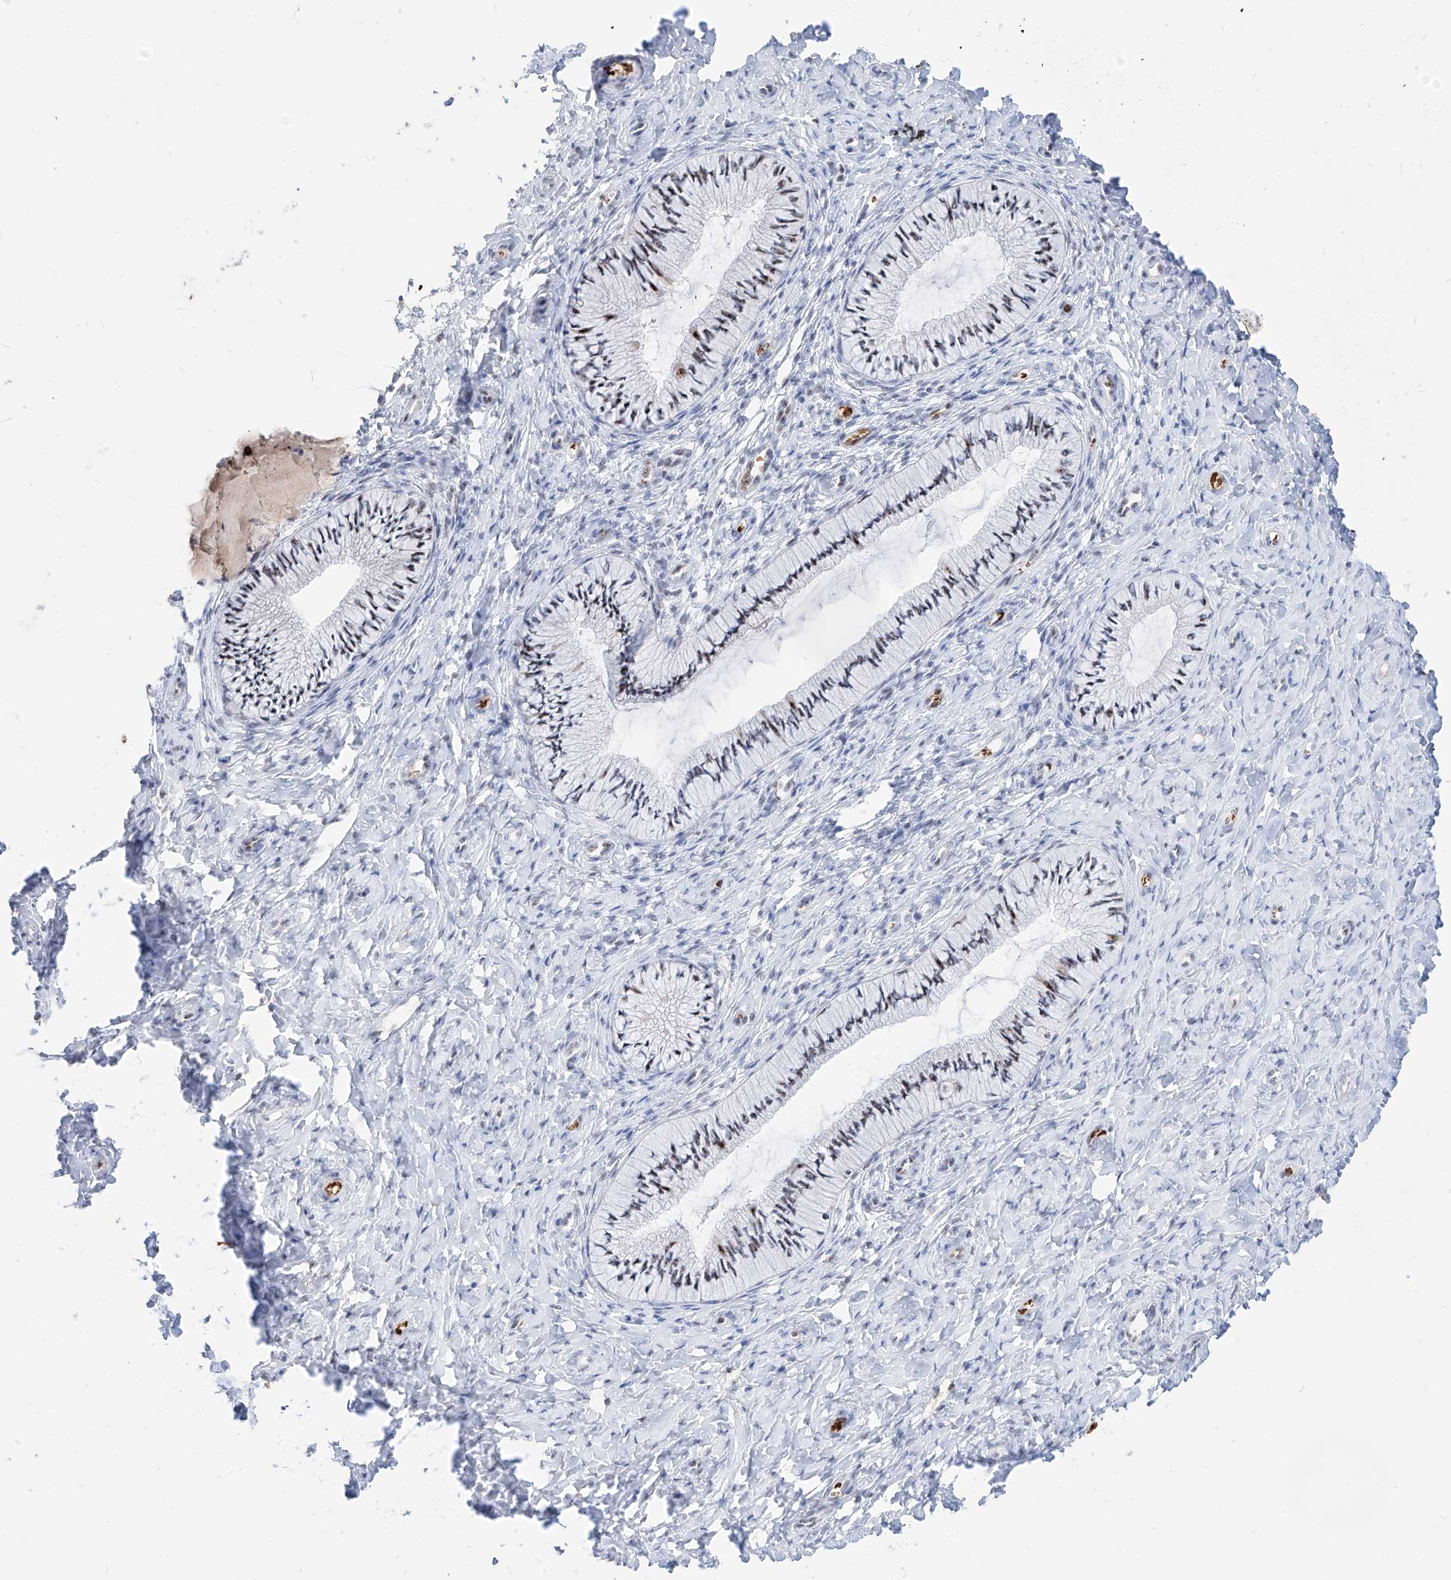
{"staining": {"intensity": "moderate", "quantity": "25%-75%", "location": "nuclear"}, "tissue": "cervix", "cell_type": "Glandular cells", "image_type": "normal", "snomed": [{"axis": "morphology", "description": "Normal tissue, NOS"}, {"axis": "topography", "description": "Cervix"}], "caption": "Immunohistochemical staining of benign cervix shows moderate nuclear protein staining in approximately 25%-75% of glandular cells.", "gene": "ZFP42", "patient": {"sex": "female", "age": 36}}